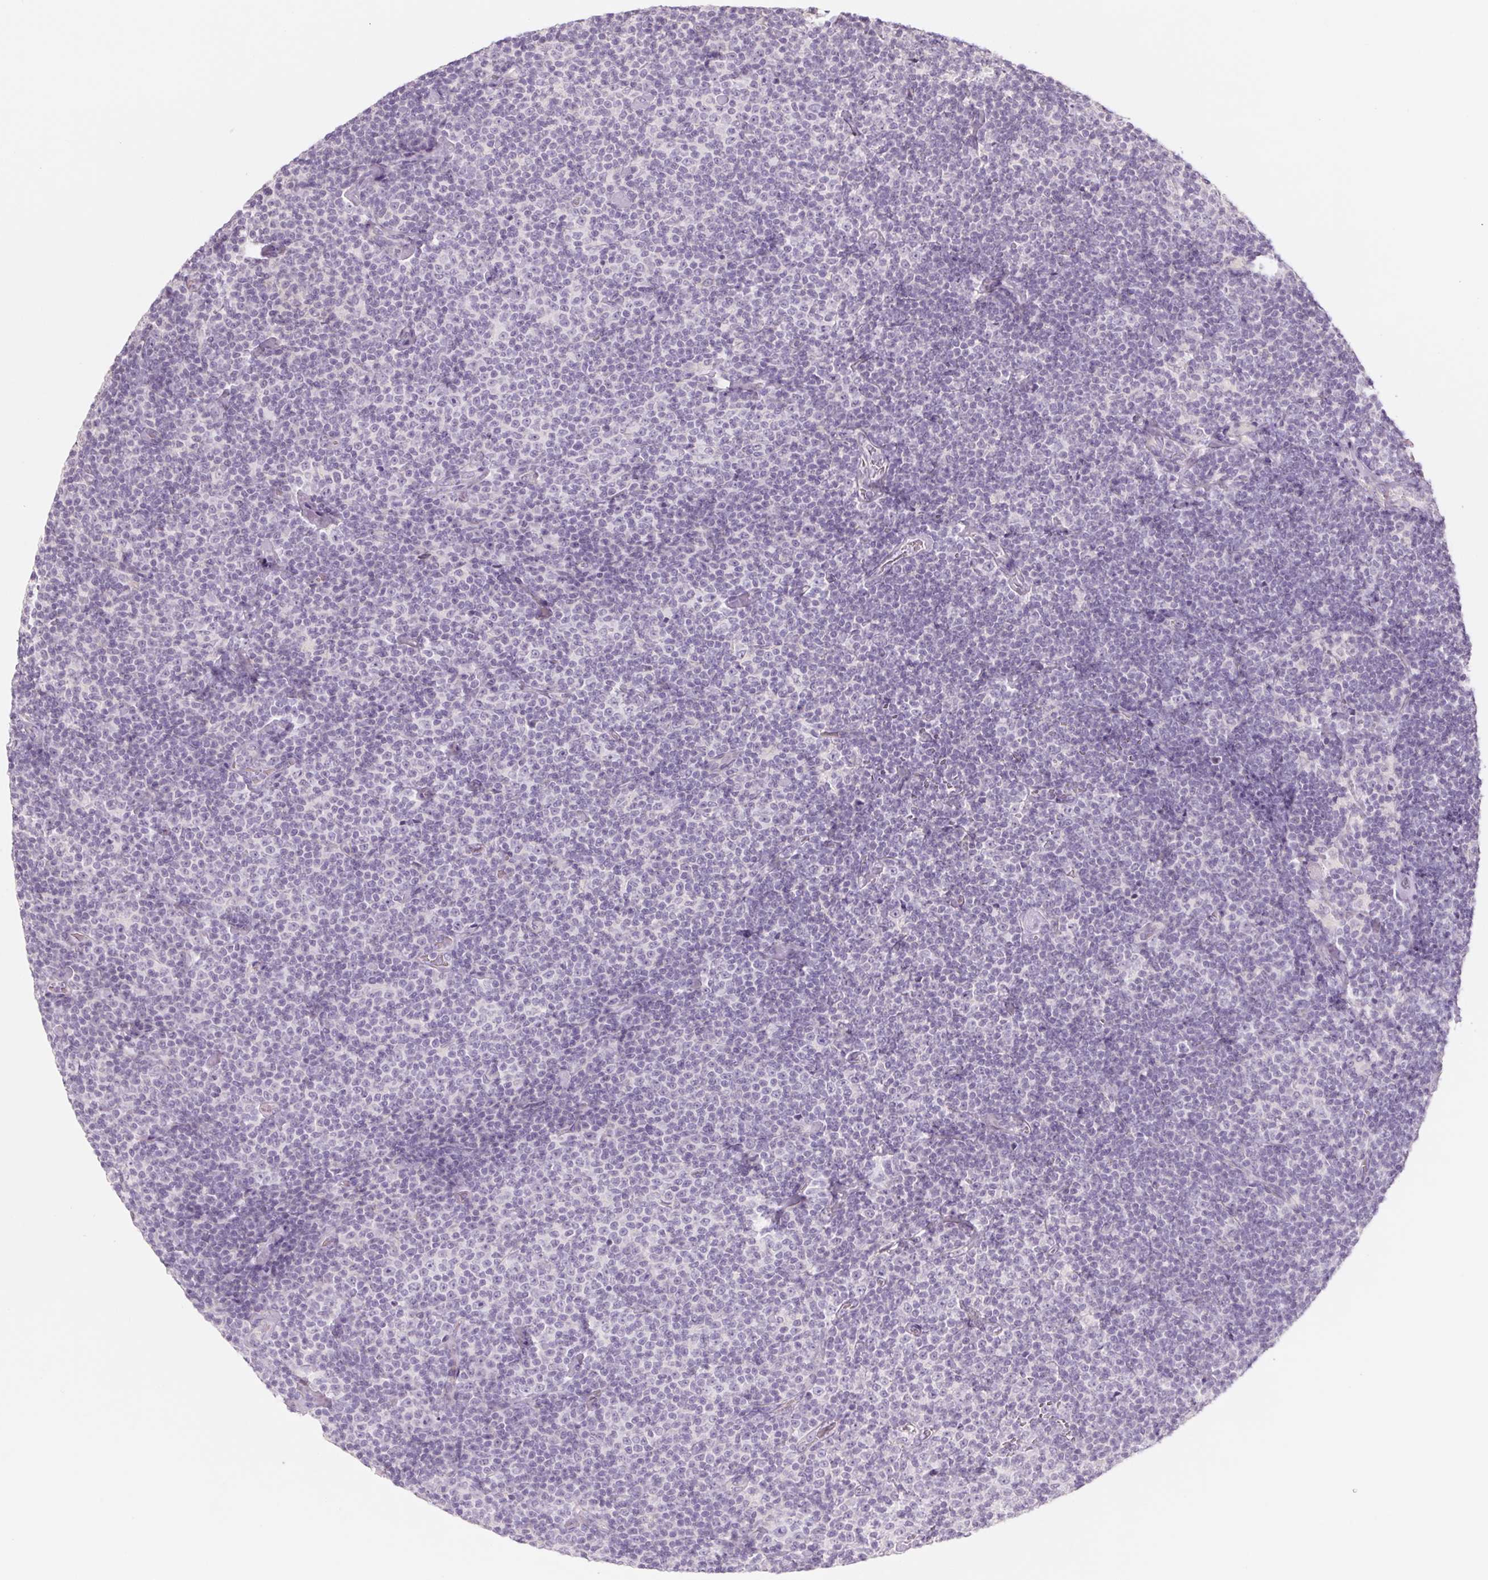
{"staining": {"intensity": "negative", "quantity": "none", "location": "none"}, "tissue": "lymphoma", "cell_type": "Tumor cells", "image_type": "cancer", "snomed": [{"axis": "morphology", "description": "Malignant lymphoma, non-Hodgkin's type, Low grade"}, {"axis": "topography", "description": "Lymph node"}], "caption": "There is no significant staining in tumor cells of lymphoma.", "gene": "POU1F1", "patient": {"sex": "male", "age": 81}}